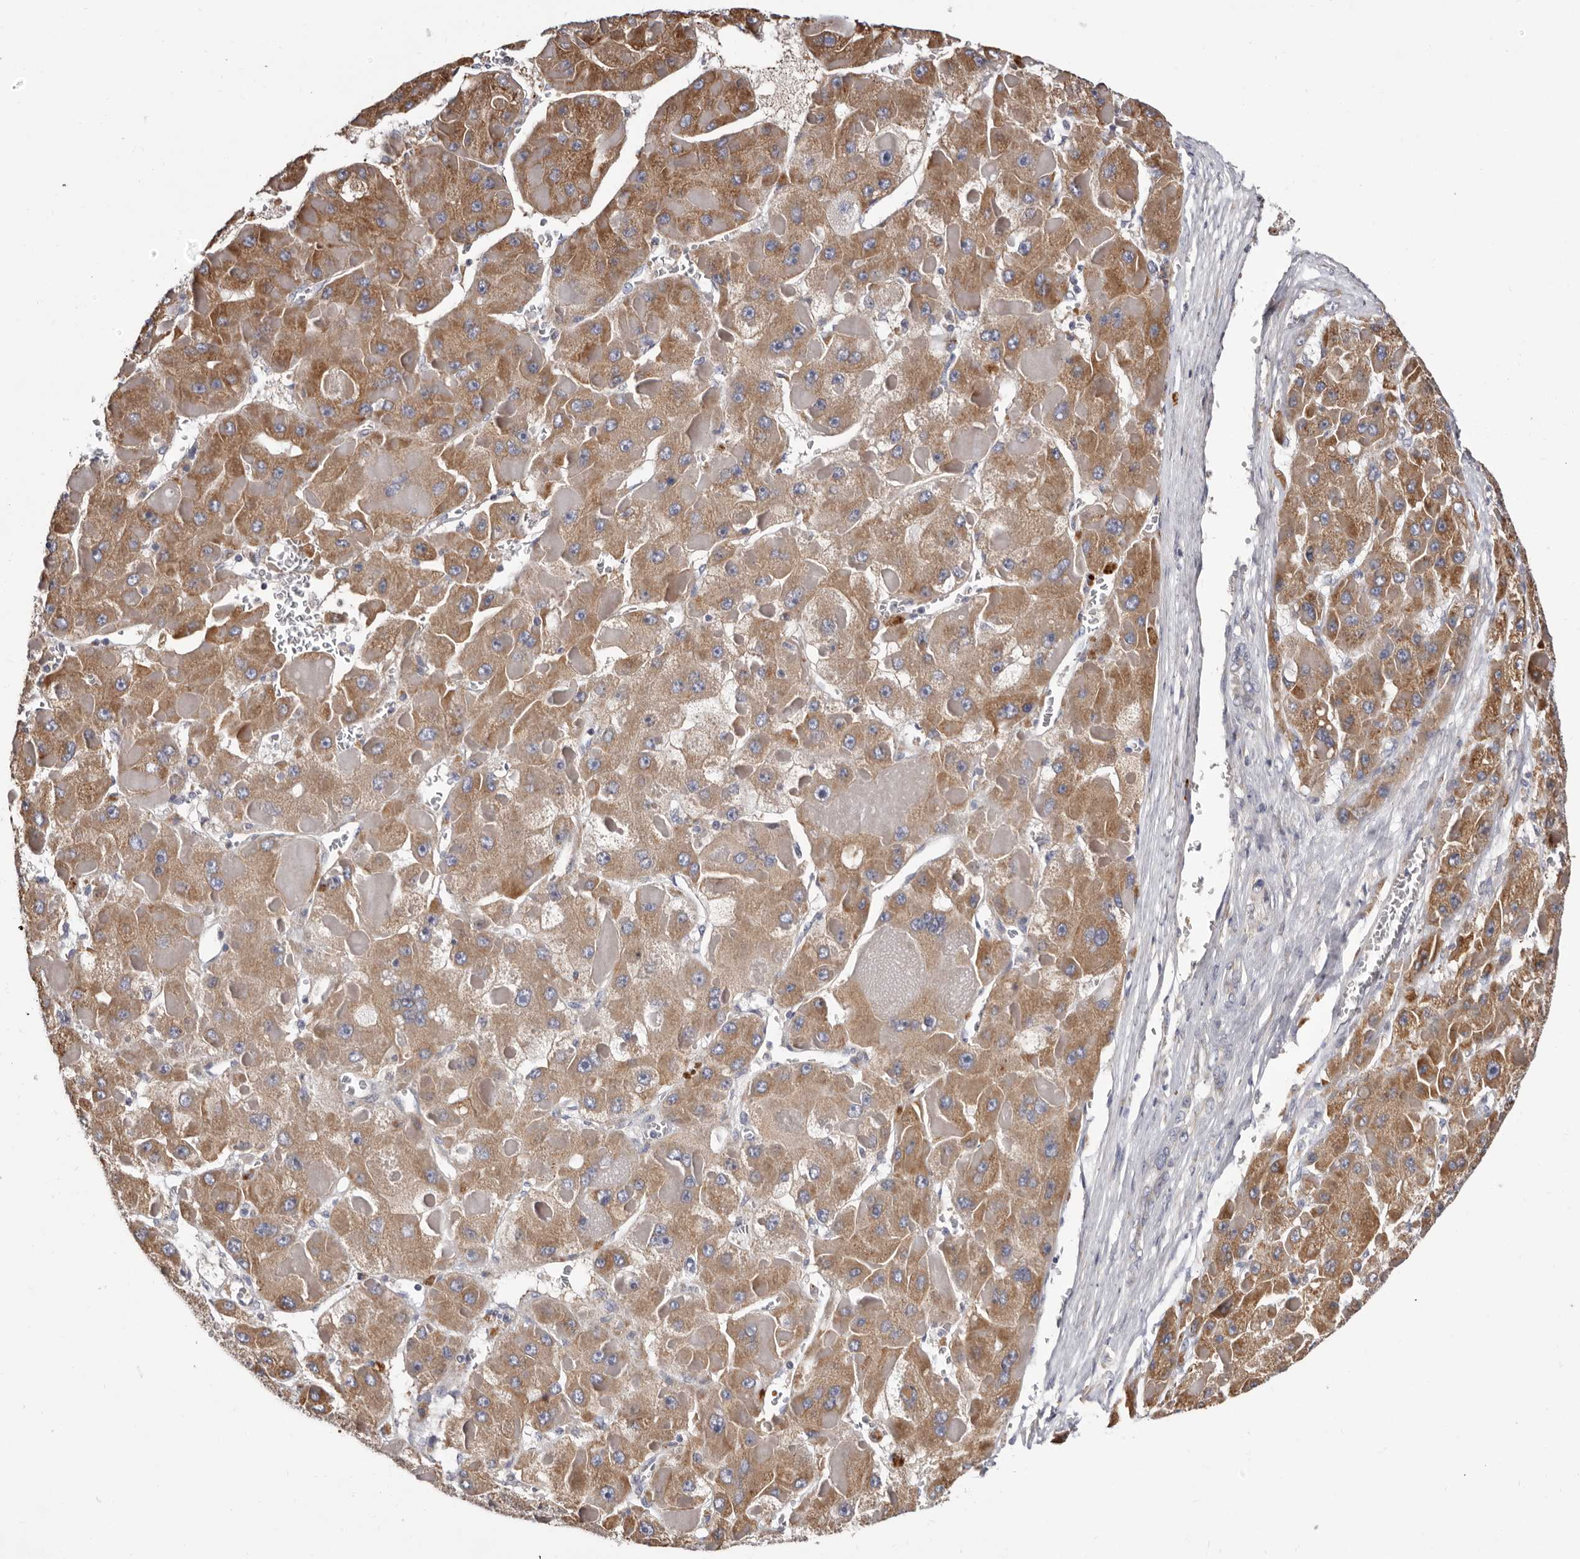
{"staining": {"intensity": "moderate", "quantity": ">75%", "location": "cytoplasmic/membranous"}, "tissue": "liver cancer", "cell_type": "Tumor cells", "image_type": "cancer", "snomed": [{"axis": "morphology", "description": "Carcinoma, Hepatocellular, NOS"}, {"axis": "topography", "description": "Liver"}], "caption": "This micrograph exhibits hepatocellular carcinoma (liver) stained with IHC to label a protein in brown. The cytoplasmic/membranous of tumor cells show moderate positivity for the protein. Nuclei are counter-stained blue.", "gene": "ASIC5", "patient": {"sex": "female", "age": 73}}